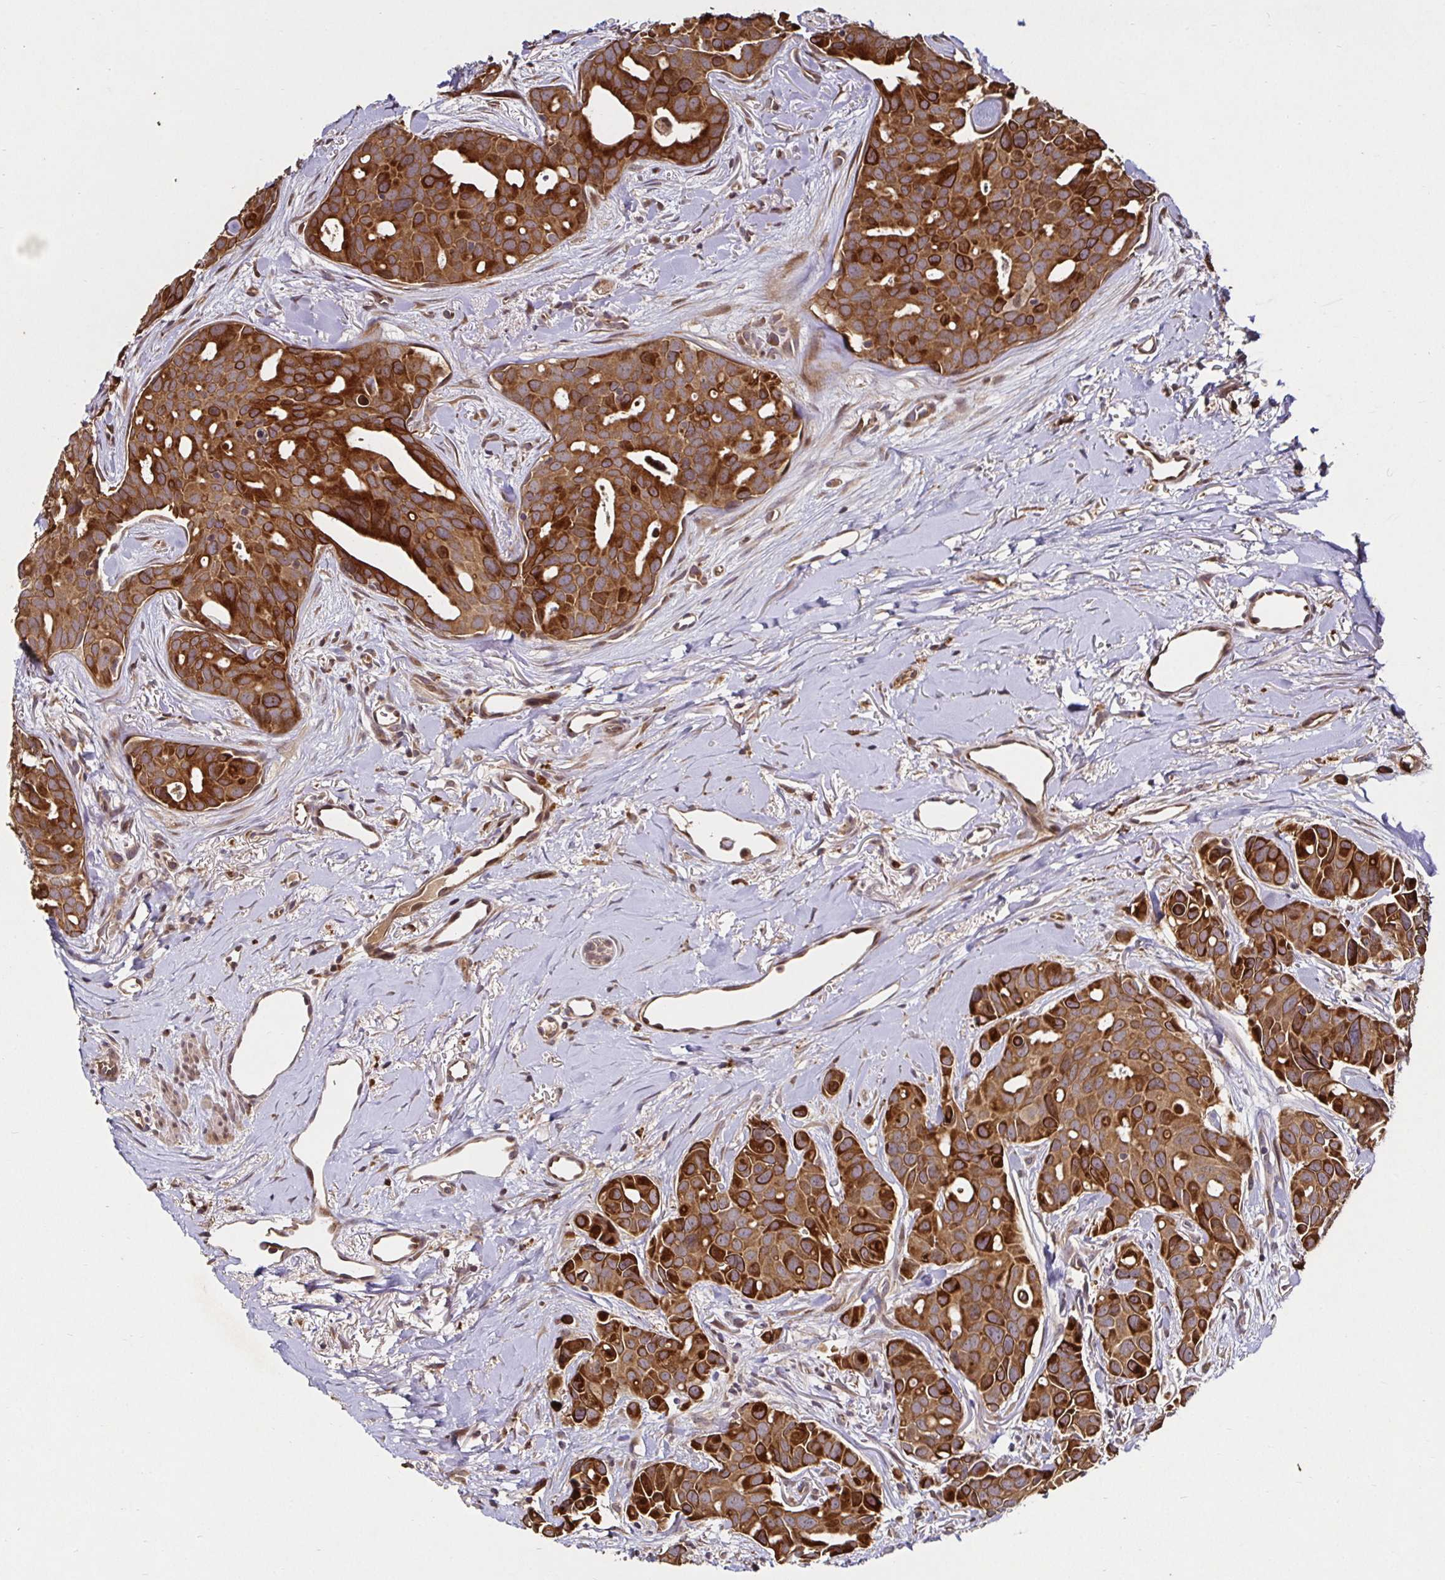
{"staining": {"intensity": "strong", "quantity": ">75%", "location": "cytoplasmic/membranous"}, "tissue": "breast cancer", "cell_type": "Tumor cells", "image_type": "cancer", "snomed": [{"axis": "morphology", "description": "Duct carcinoma"}, {"axis": "topography", "description": "Breast"}], "caption": "The histopathology image shows immunohistochemical staining of invasive ductal carcinoma (breast). There is strong cytoplasmic/membranous staining is identified in about >75% of tumor cells.", "gene": "SMYD3", "patient": {"sex": "female", "age": 54}}